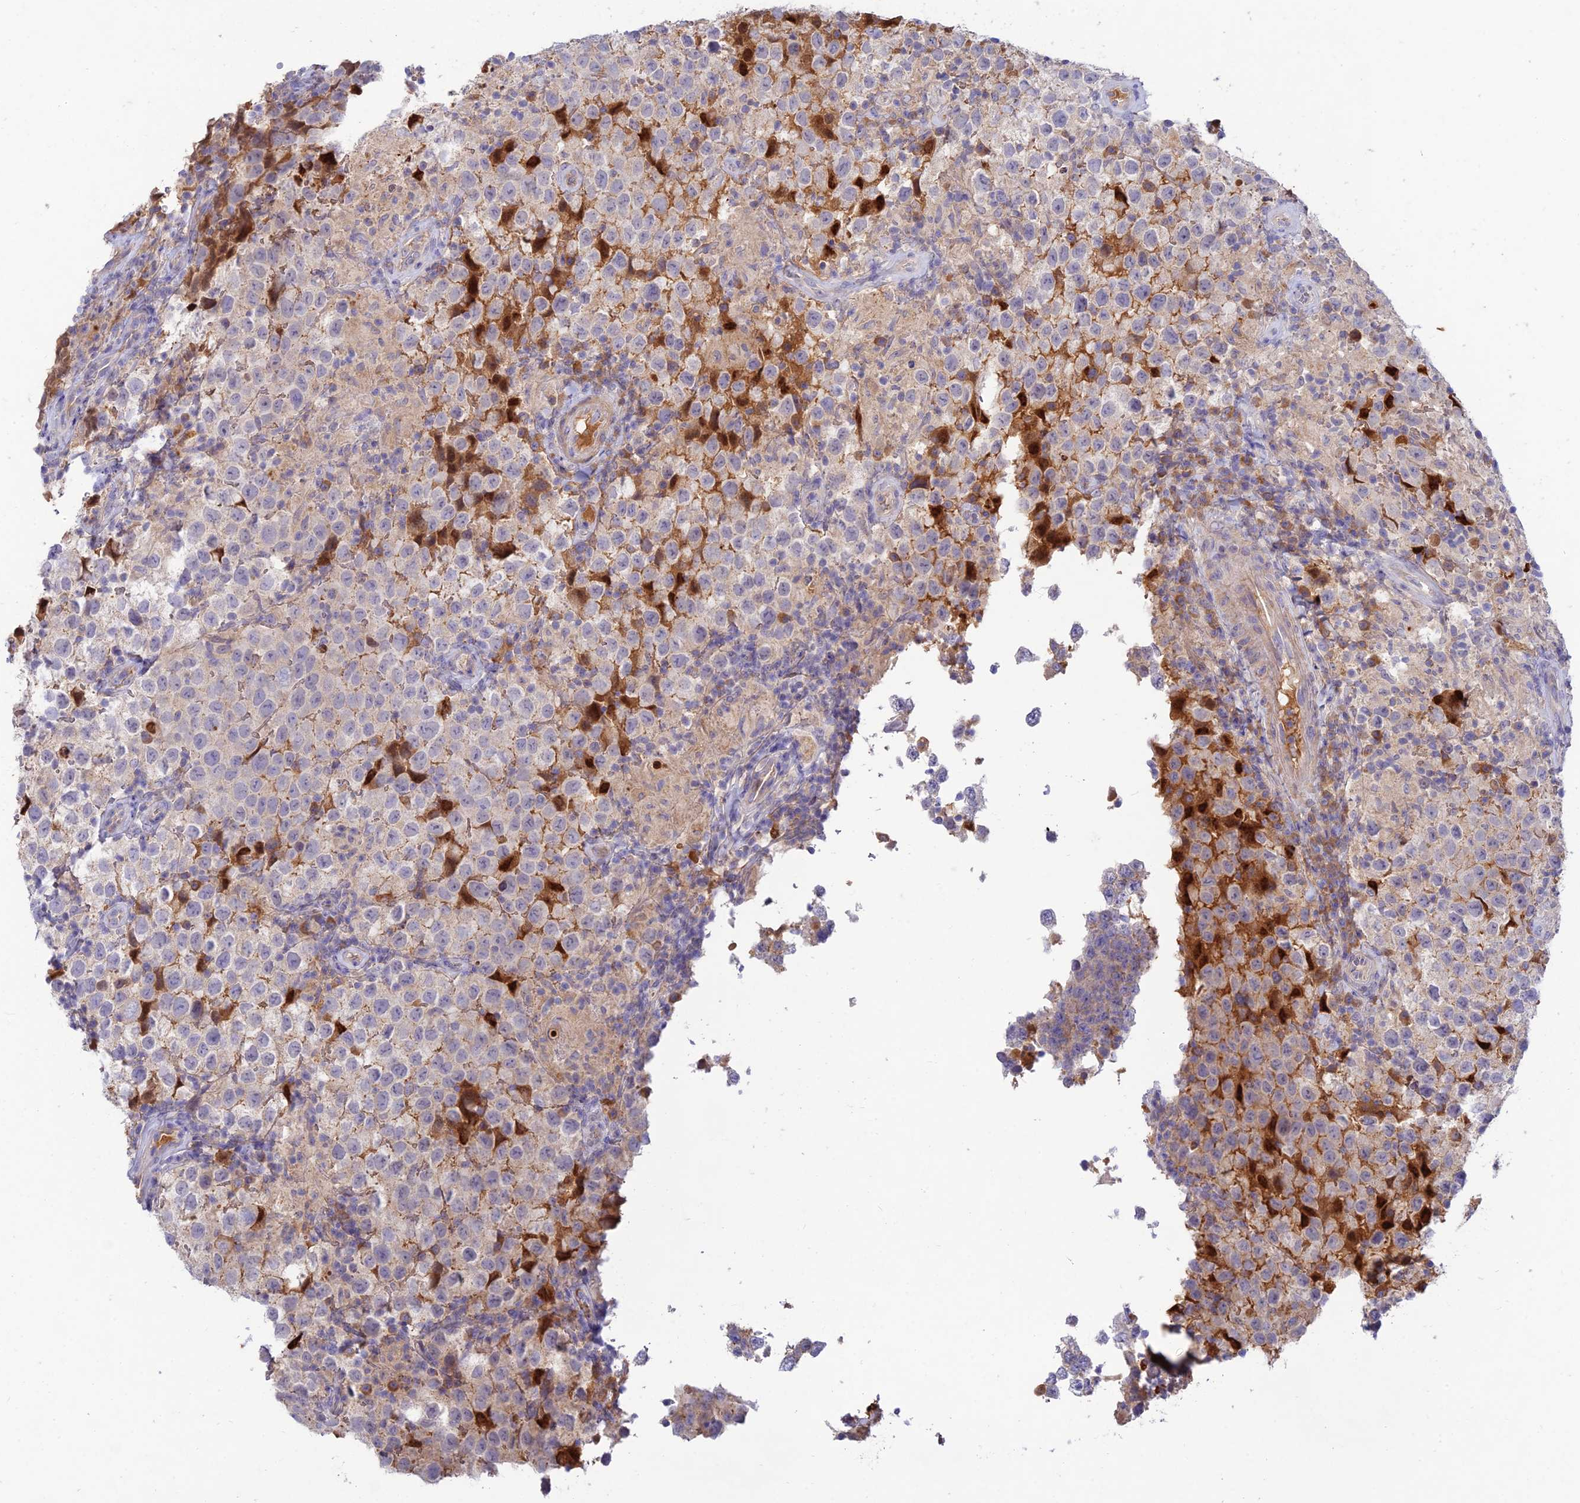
{"staining": {"intensity": "negative", "quantity": "none", "location": "none"}, "tissue": "testis cancer", "cell_type": "Tumor cells", "image_type": "cancer", "snomed": [{"axis": "morphology", "description": "Seminoma, NOS"}, {"axis": "morphology", "description": "Carcinoma, Embryonal, NOS"}, {"axis": "topography", "description": "Testis"}], "caption": "Immunohistochemical staining of embryonal carcinoma (testis) demonstrates no significant staining in tumor cells. (Brightfield microscopy of DAB immunohistochemistry (IHC) at high magnification).", "gene": "ACSM5", "patient": {"sex": "male", "age": 41}}